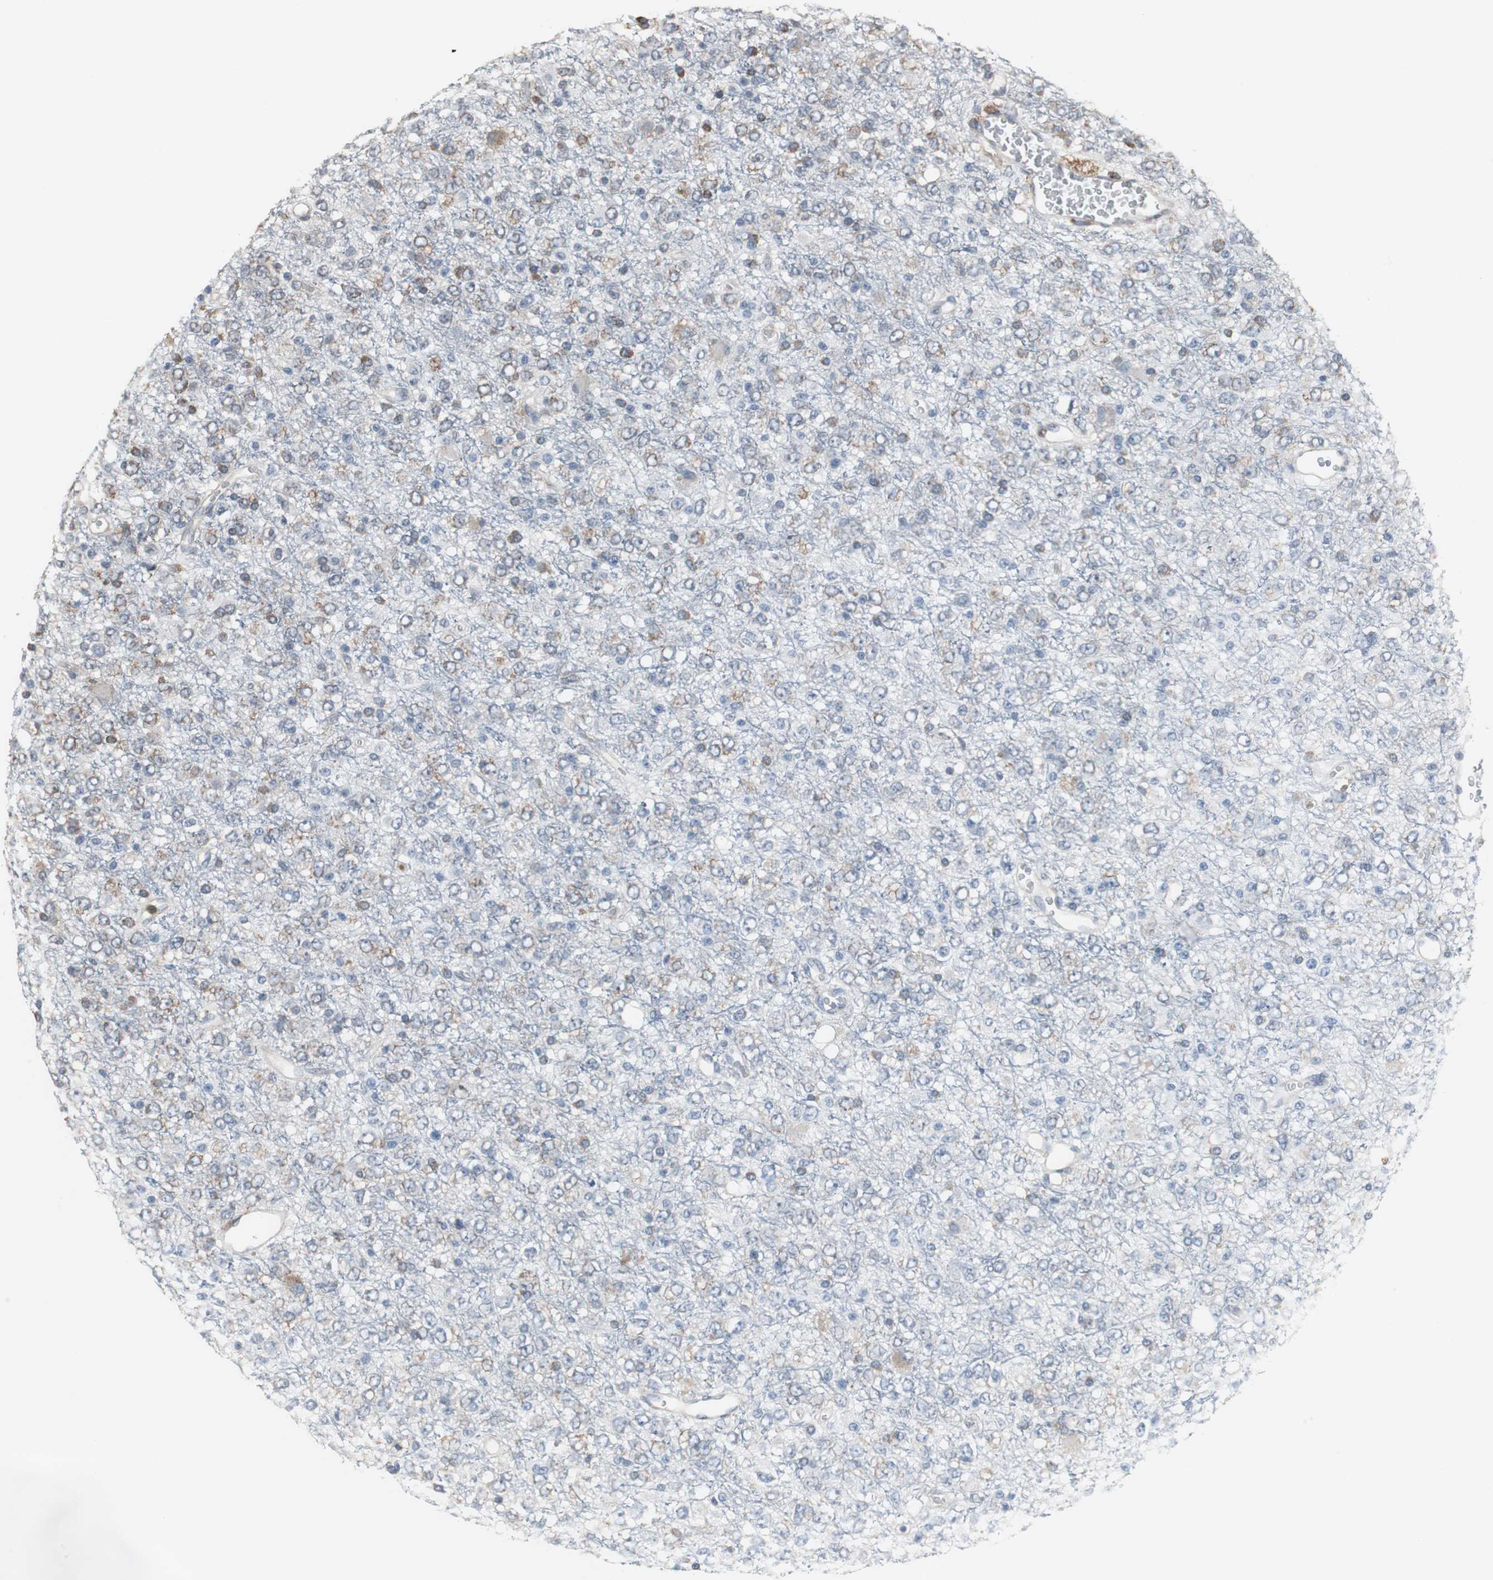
{"staining": {"intensity": "moderate", "quantity": "<25%", "location": "cytoplasmic/membranous"}, "tissue": "glioma", "cell_type": "Tumor cells", "image_type": "cancer", "snomed": [{"axis": "morphology", "description": "Glioma, malignant, High grade"}, {"axis": "topography", "description": "pancreas cauda"}], "caption": "Human glioma stained with a protein marker exhibits moderate staining in tumor cells.", "gene": "CALU", "patient": {"sex": "male", "age": 60}}